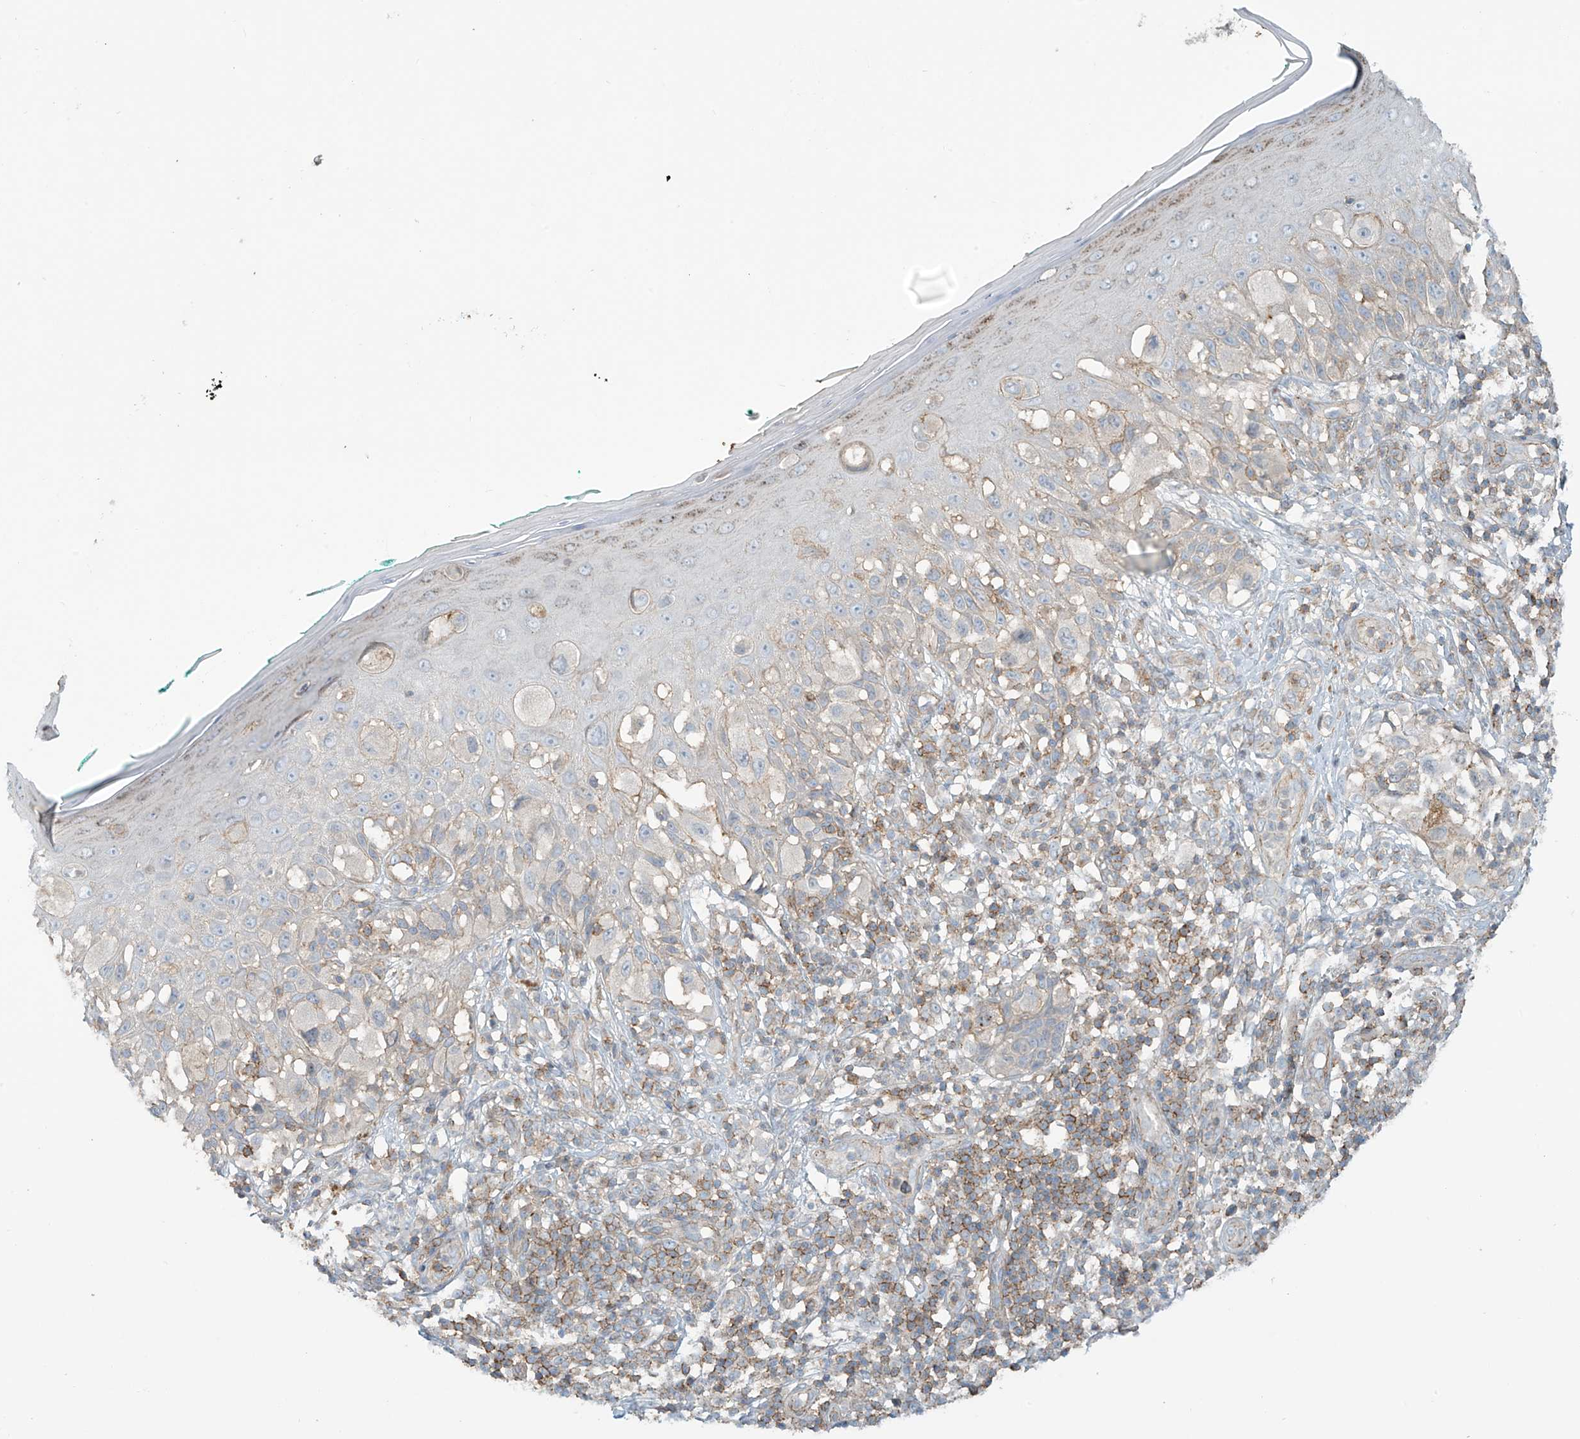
{"staining": {"intensity": "negative", "quantity": "none", "location": "none"}, "tissue": "melanoma", "cell_type": "Tumor cells", "image_type": "cancer", "snomed": [{"axis": "morphology", "description": "Malignant melanoma, NOS"}, {"axis": "topography", "description": "Skin"}], "caption": "DAB (3,3'-diaminobenzidine) immunohistochemical staining of human malignant melanoma demonstrates no significant staining in tumor cells.", "gene": "SLC9A2", "patient": {"sex": "female", "age": 81}}